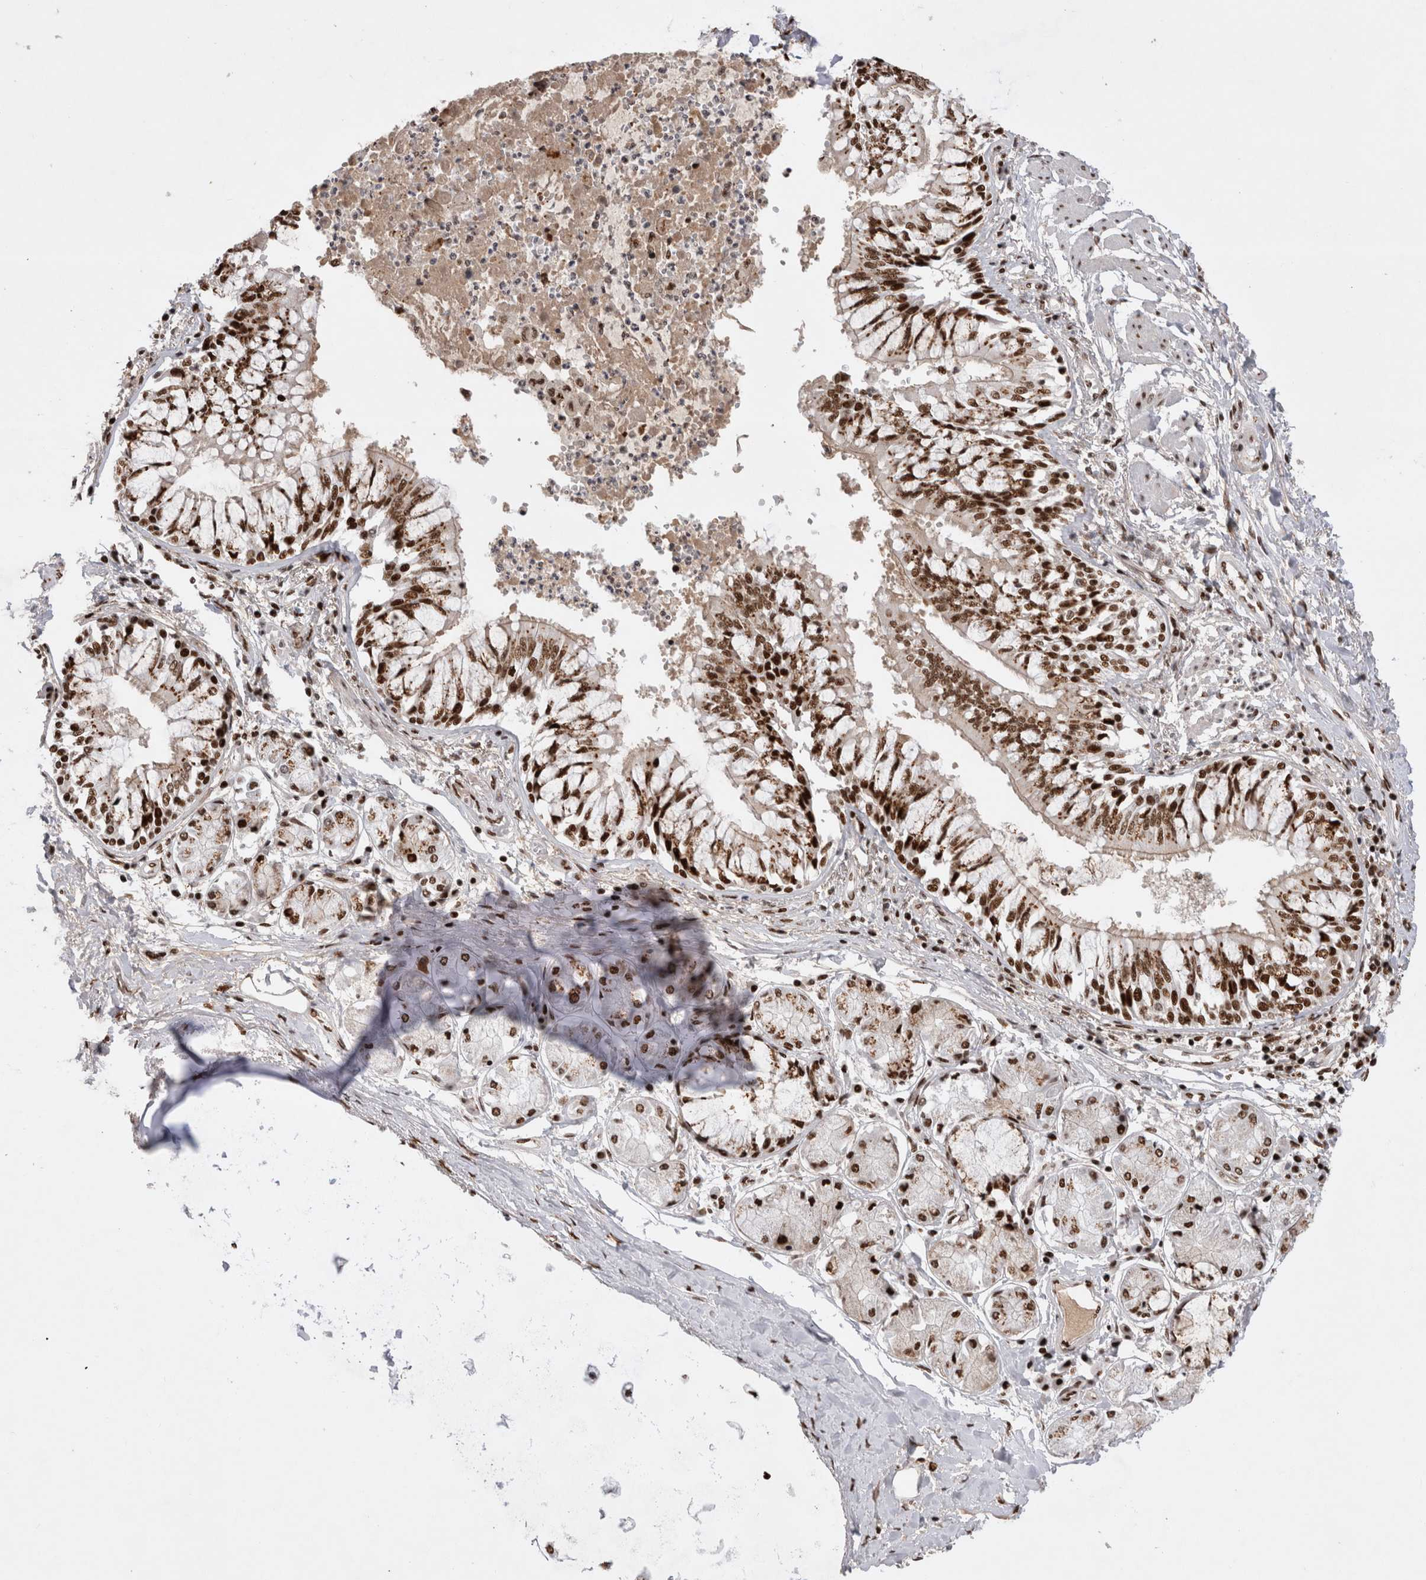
{"staining": {"intensity": "strong", "quantity": ">75%", "location": "nuclear"}, "tissue": "bronchus", "cell_type": "Respiratory epithelial cells", "image_type": "normal", "snomed": [{"axis": "morphology", "description": "Normal tissue, NOS"}, {"axis": "topography", "description": "Cartilage tissue"}, {"axis": "topography", "description": "Bronchus"}, {"axis": "topography", "description": "Lung"}], "caption": "A high-resolution photomicrograph shows immunohistochemistry staining of benign bronchus, which exhibits strong nuclear positivity in approximately >75% of respiratory epithelial cells. (brown staining indicates protein expression, while blue staining denotes nuclei).", "gene": "EYA2", "patient": {"sex": "female", "age": 49}}